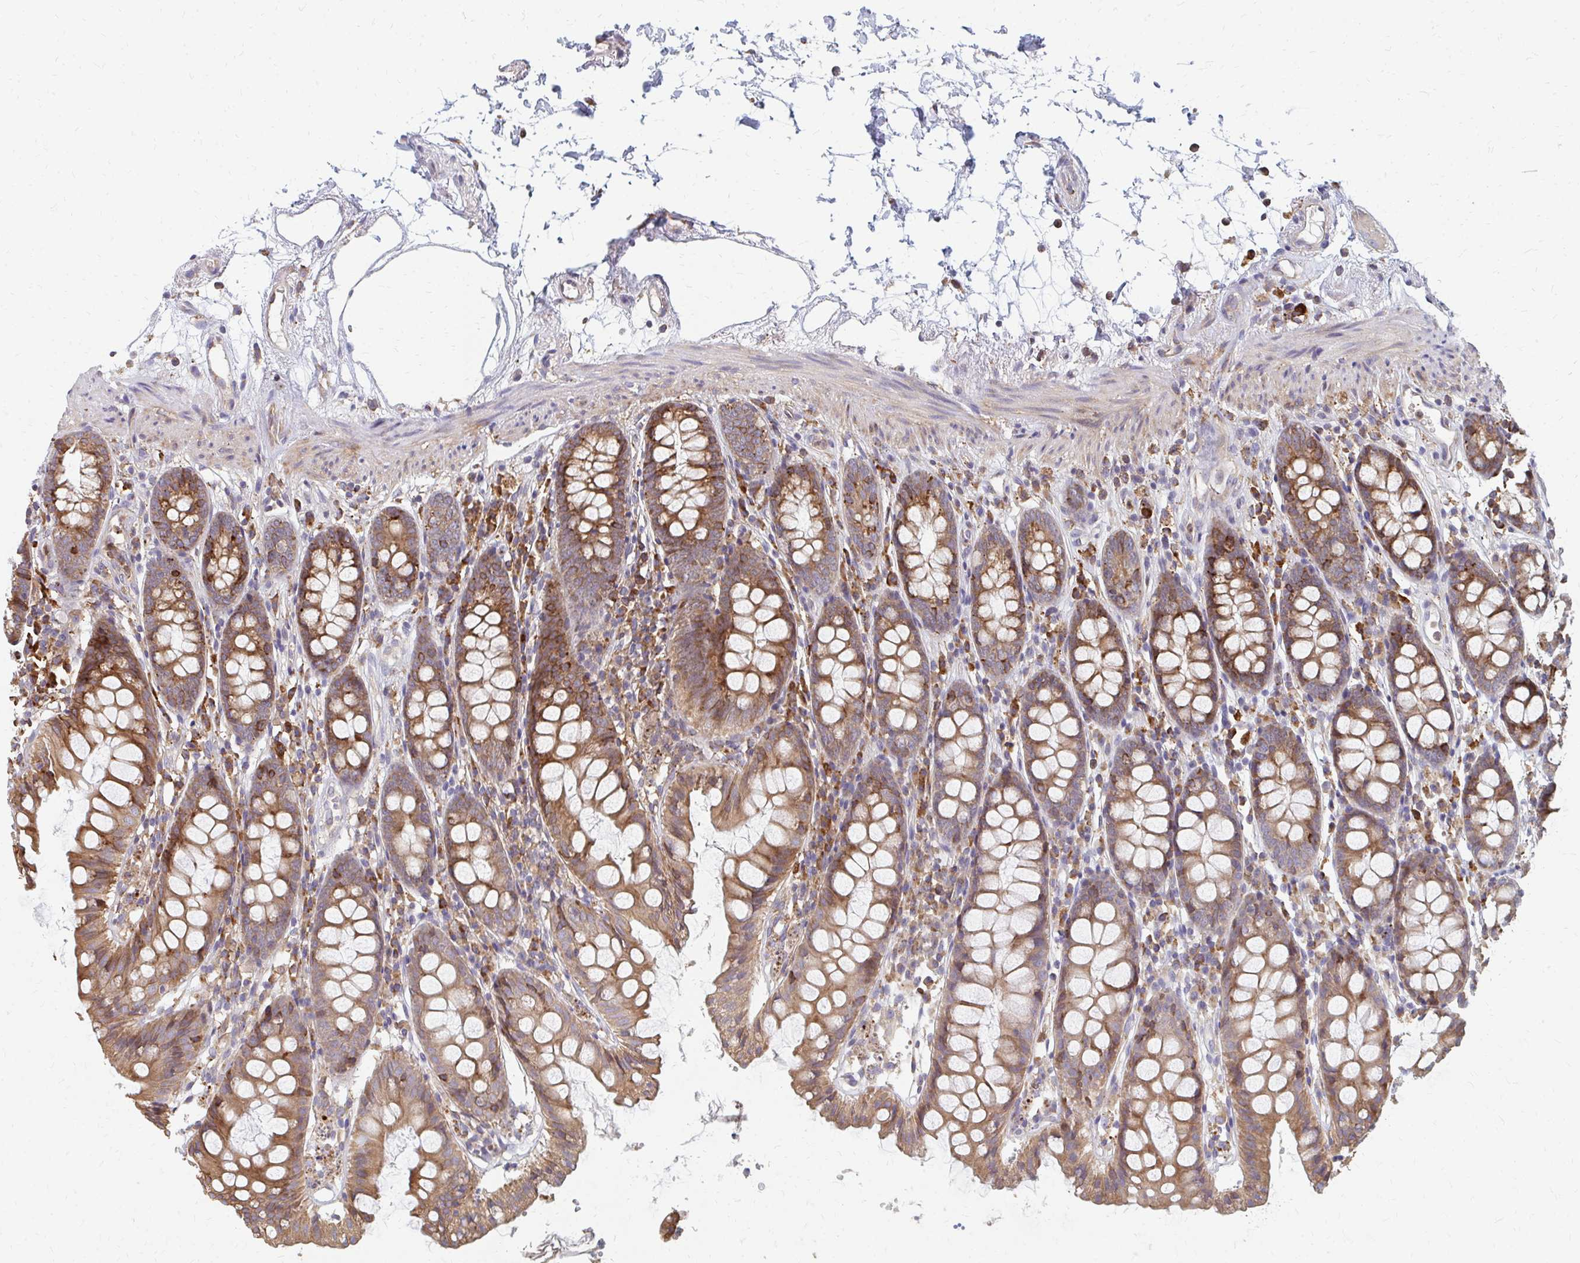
{"staining": {"intensity": "weak", "quantity": "25%-75%", "location": "cytoplasmic/membranous"}, "tissue": "colon", "cell_type": "Endothelial cells", "image_type": "normal", "snomed": [{"axis": "morphology", "description": "Normal tissue, NOS"}, {"axis": "topography", "description": "Colon"}], "caption": "Normal colon demonstrates weak cytoplasmic/membranous expression in about 25%-75% of endothelial cells.", "gene": "PPP1R13L", "patient": {"sex": "female", "age": 84}}